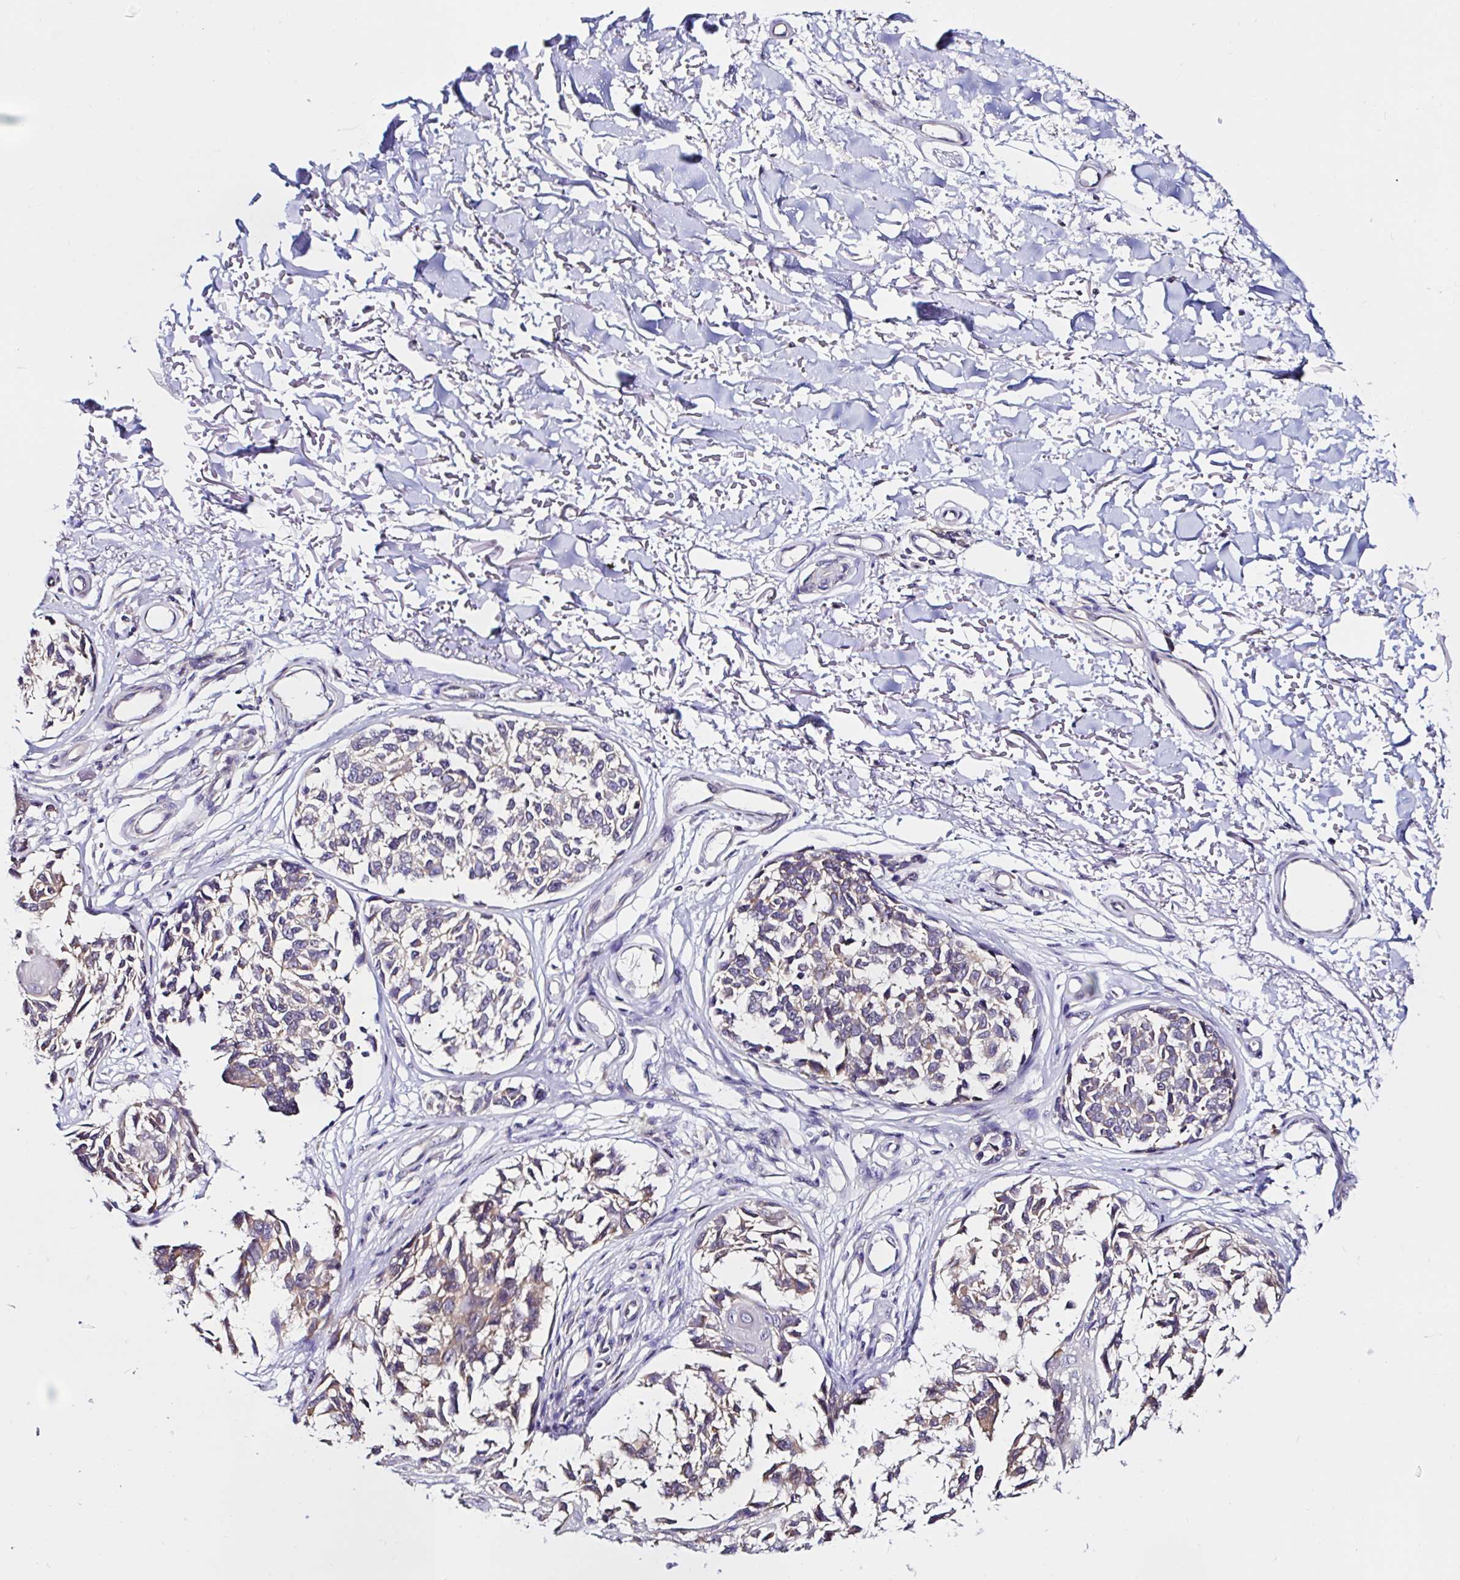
{"staining": {"intensity": "weak", "quantity": "25%-75%", "location": "cytoplasmic/membranous"}, "tissue": "melanoma", "cell_type": "Tumor cells", "image_type": "cancer", "snomed": [{"axis": "morphology", "description": "Malignant melanoma, NOS"}, {"axis": "topography", "description": "Skin"}], "caption": "Immunohistochemistry staining of malignant melanoma, which demonstrates low levels of weak cytoplasmic/membranous positivity in approximately 25%-75% of tumor cells indicating weak cytoplasmic/membranous protein positivity. The staining was performed using DAB (3,3'-diaminobenzidine) (brown) for protein detection and nuclei were counterstained in hematoxylin (blue).", "gene": "VSIG2", "patient": {"sex": "male", "age": 73}}